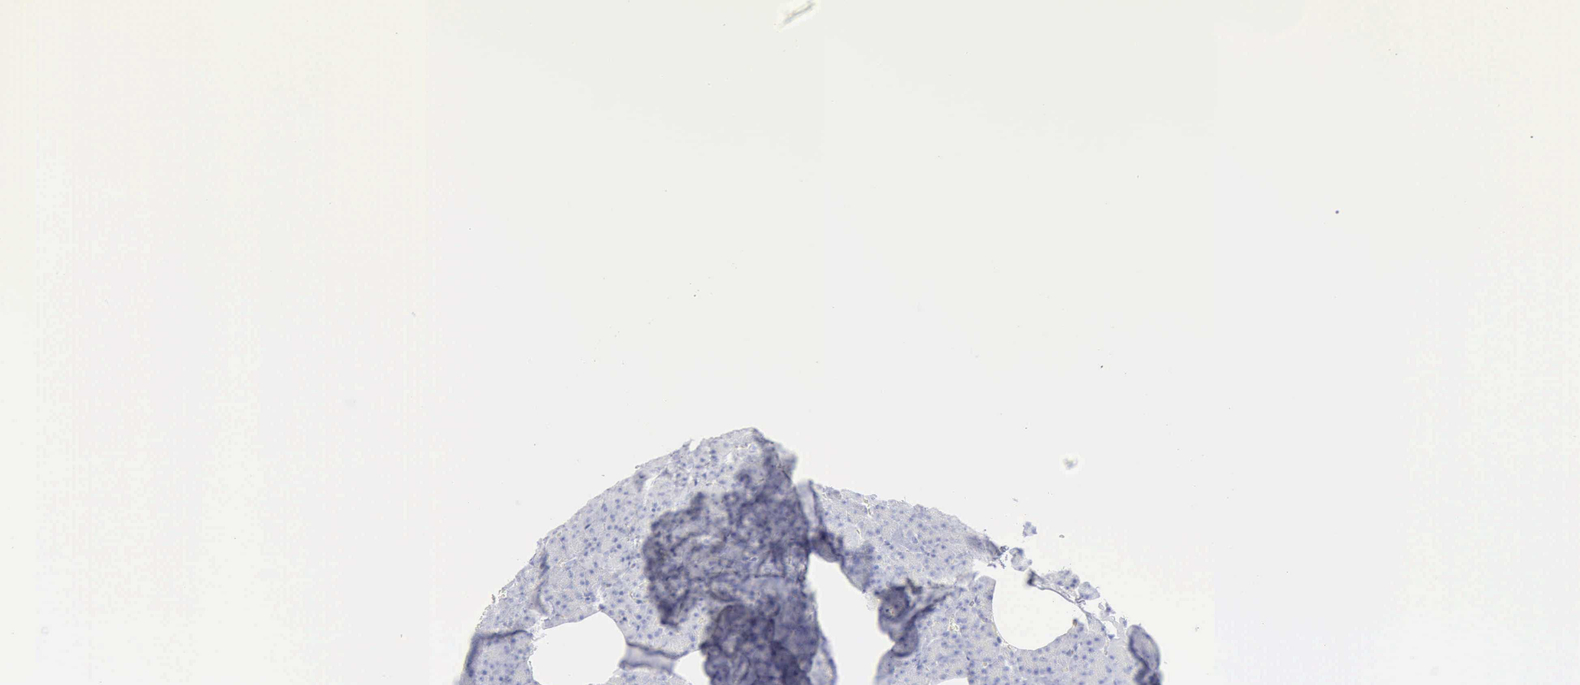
{"staining": {"intensity": "negative", "quantity": "none", "location": "none"}, "tissue": "pancreas", "cell_type": "Exocrine glandular cells", "image_type": "normal", "snomed": [{"axis": "morphology", "description": "Normal tissue, NOS"}, {"axis": "topography", "description": "Pancreas"}], "caption": "The photomicrograph demonstrates no staining of exocrine glandular cells in normal pancreas. (Brightfield microscopy of DAB (3,3'-diaminobenzidine) immunohistochemistry at high magnification).", "gene": "GZMB", "patient": {"sex": "female", "age": 35}}